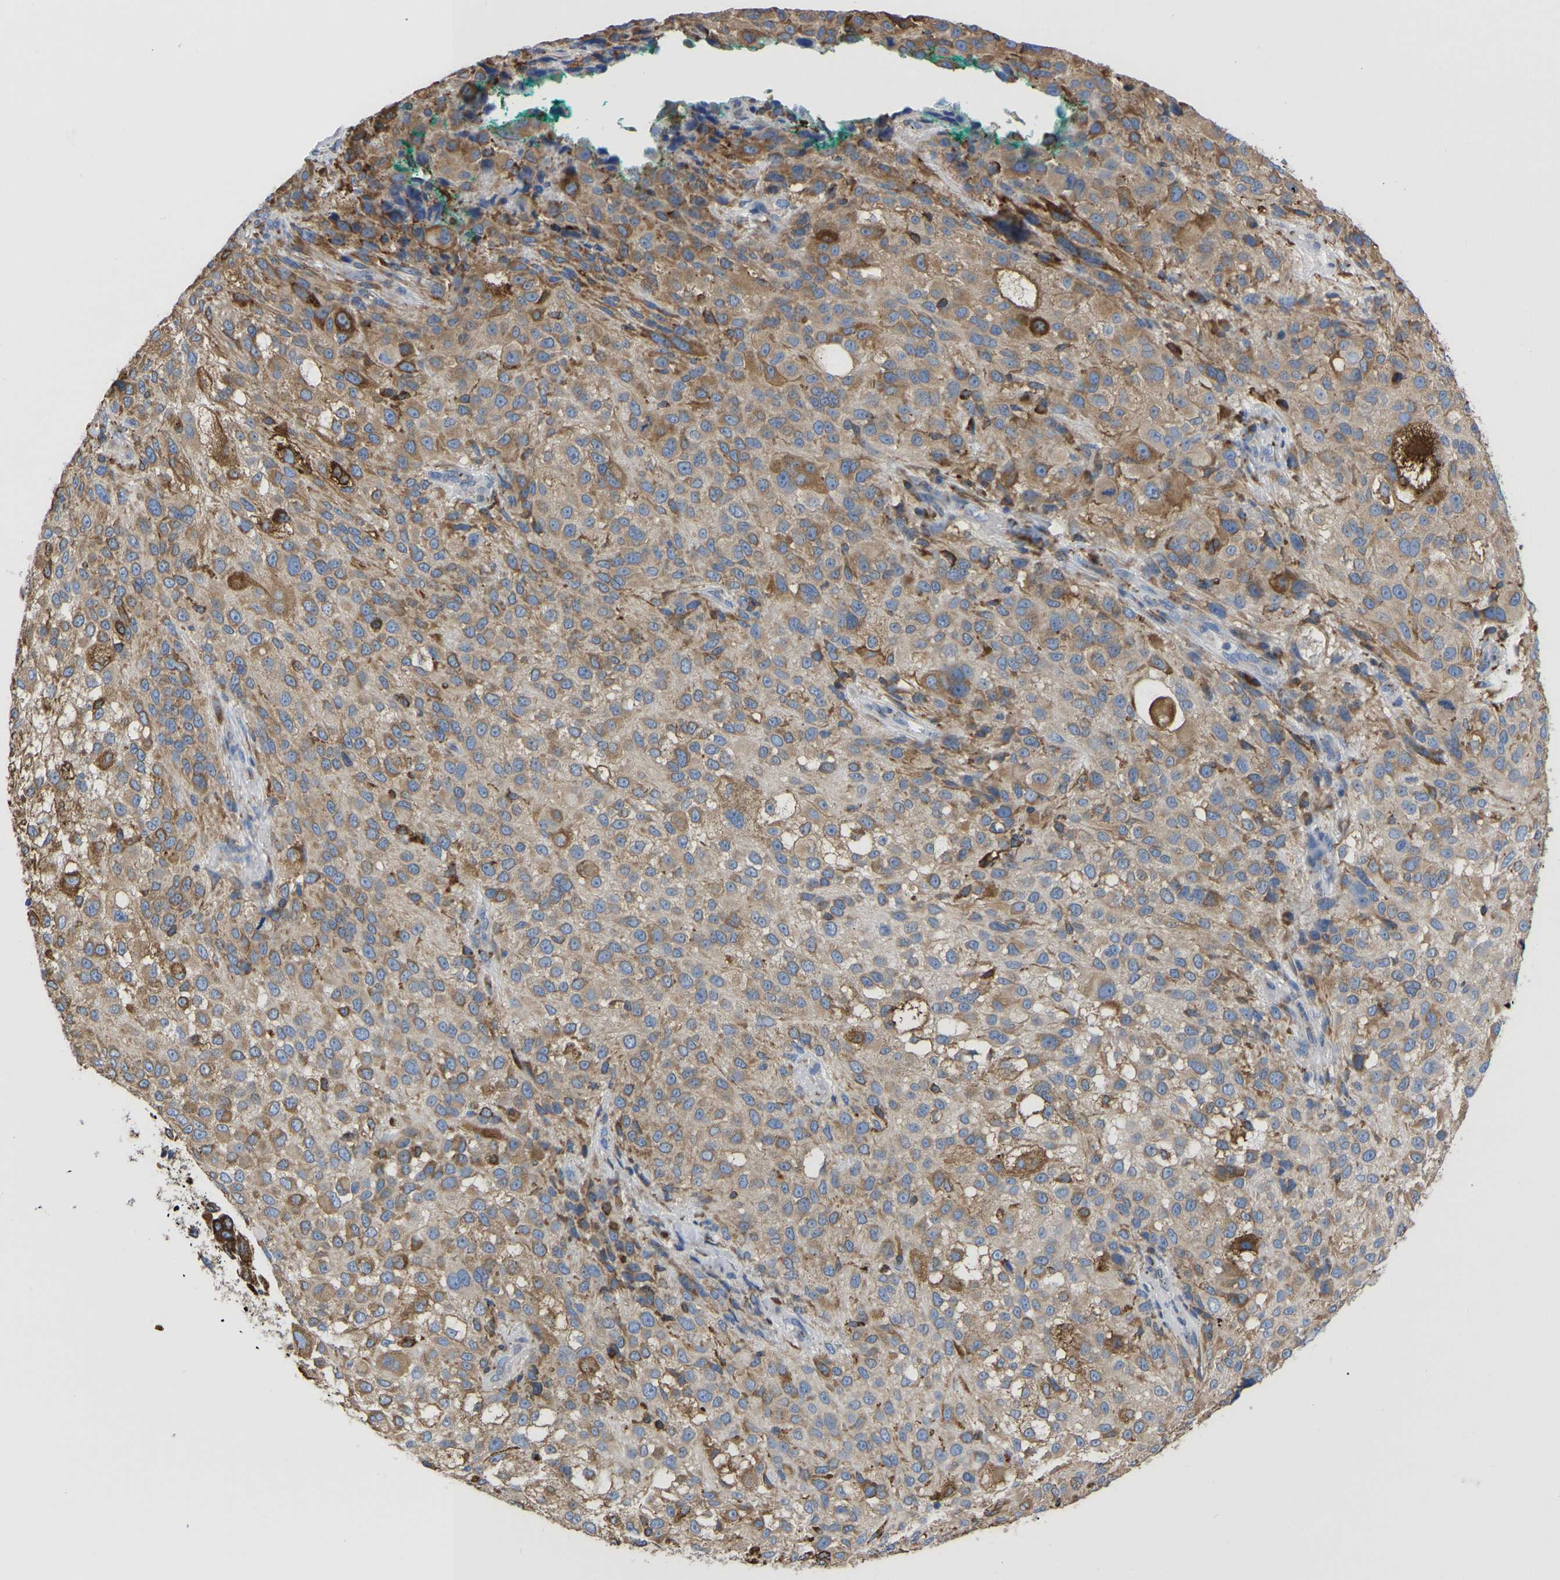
{"staining": {"intensity": "moderate", "quantity": ">75%", "location": "cytoplasmic/membranous"}, "tissue": "melanoma", "cell_type": "Tumor cells", "image_type": "cancer", "snomed": [{"axis": "morphology", "description": "Necrosis, NOS"}, {"axis": "morphology", "description": "Malignant melanoma, NOS"}, {"axis": "topography", "description": "Skin"}], "caption": "There is medium levels of moderate cytoplasmic/membranous staining in tumor cells of melanoma, as demonstrated by immunohistochemical staining (brown color).", "gene": "P4HB", "patient": {"sex": "female", "age": 87}}